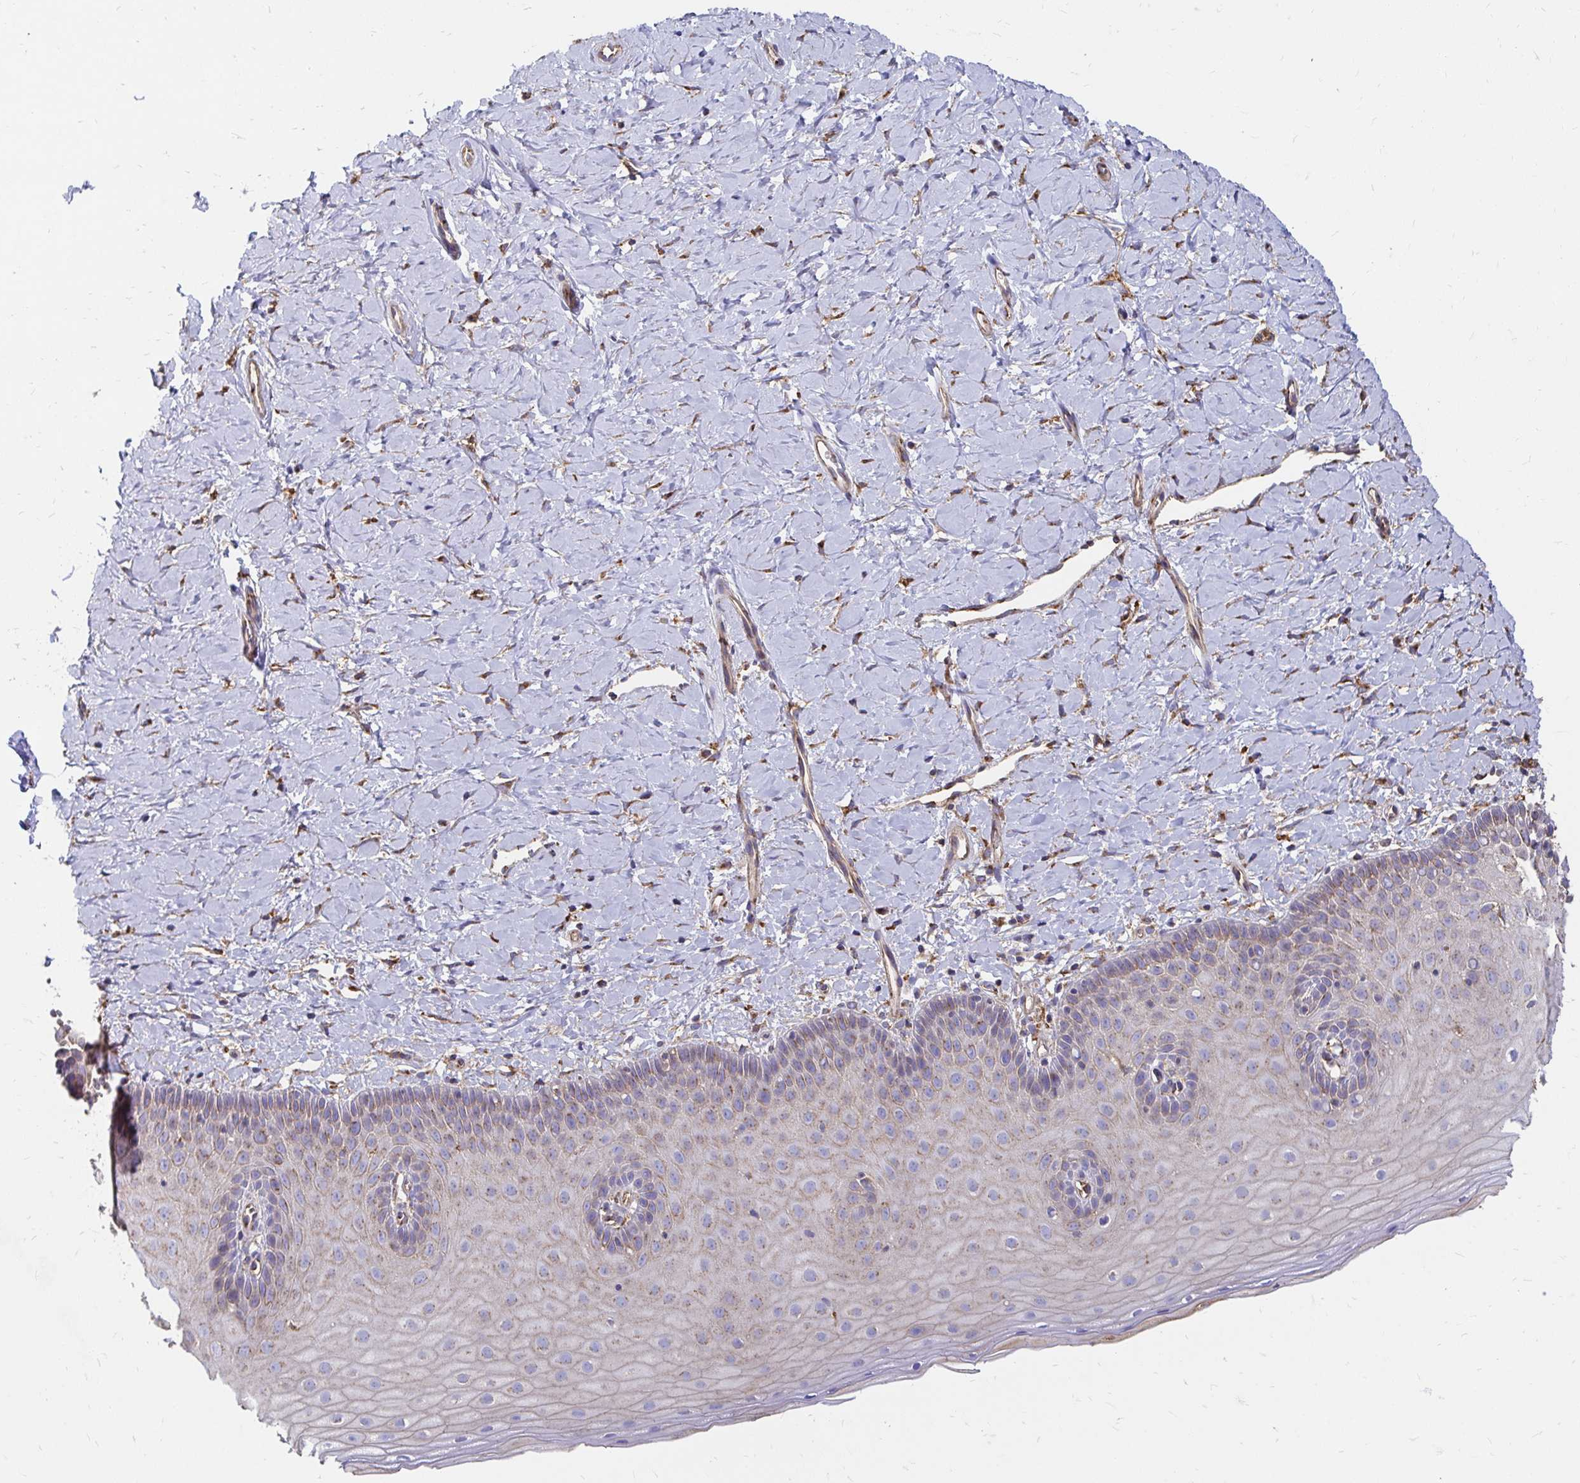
{"staining": {"intensity": "moderate", "quantity": "25%-75%", "location": "cytoplasmic/membranous"}, "tissue": "cervix", "cell_type": "Squamous epithelial cells", "image_type": "normal", "snomed": [{"axis": "morphology", "description": "Normal tissue, NOS"}, {"axis": "topography", "description": "Cervix"}], "caption": "Immunohistochemical staining of normal human cervix shows medium levels of moderate cytoplasmic/membranous expression in about 25%-75% of squamous epithelial cells.", "gene": "CLTC", "patient": {"sex": "female", "age": 37}}